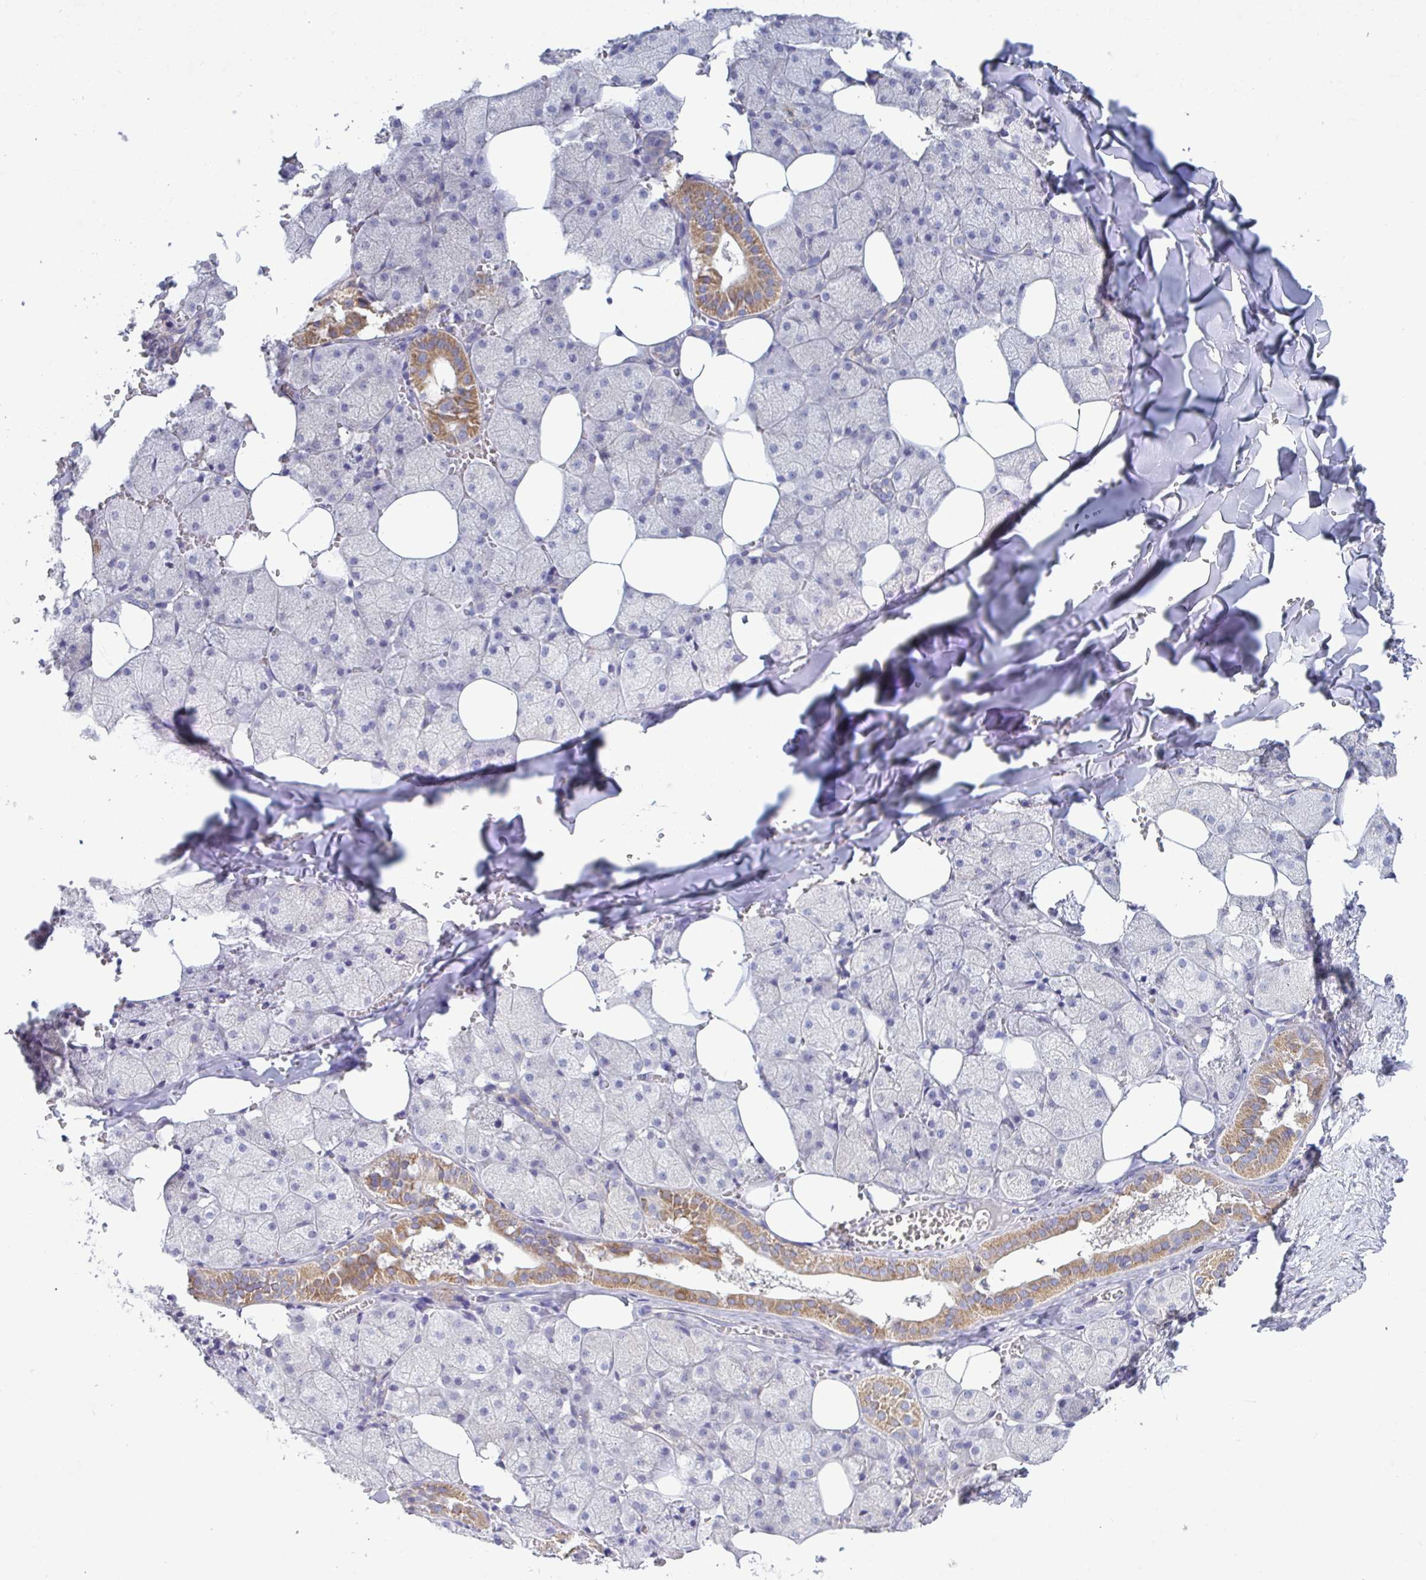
{"staining": {"intensity": "moderate", "quantity": "<25%", "location": "cytoplasmic/membranous"}, "tissue": "salivary gland", "cell_type": "Glandular cells", "image_type": "normal", "snomed": [{"axis": "morphology", "description": "Normal tissue, NOS"}, {"axis": "topography", "description": "Salivary gland"}, {"axis": "topography", "description": "Peripheral nerve tissue"}], "caption": "The micrograph demonstrates immunohistochemical staining of unremarkable salivary gland. There is moderate cytoplasmic/membranous expression is identified in approximately <25% of glandular cells. (Brightfield microscopy of DAB IHC at high magnification).", "gene": "GALNT13", "patient": {"sex": "male", "age": 38}}